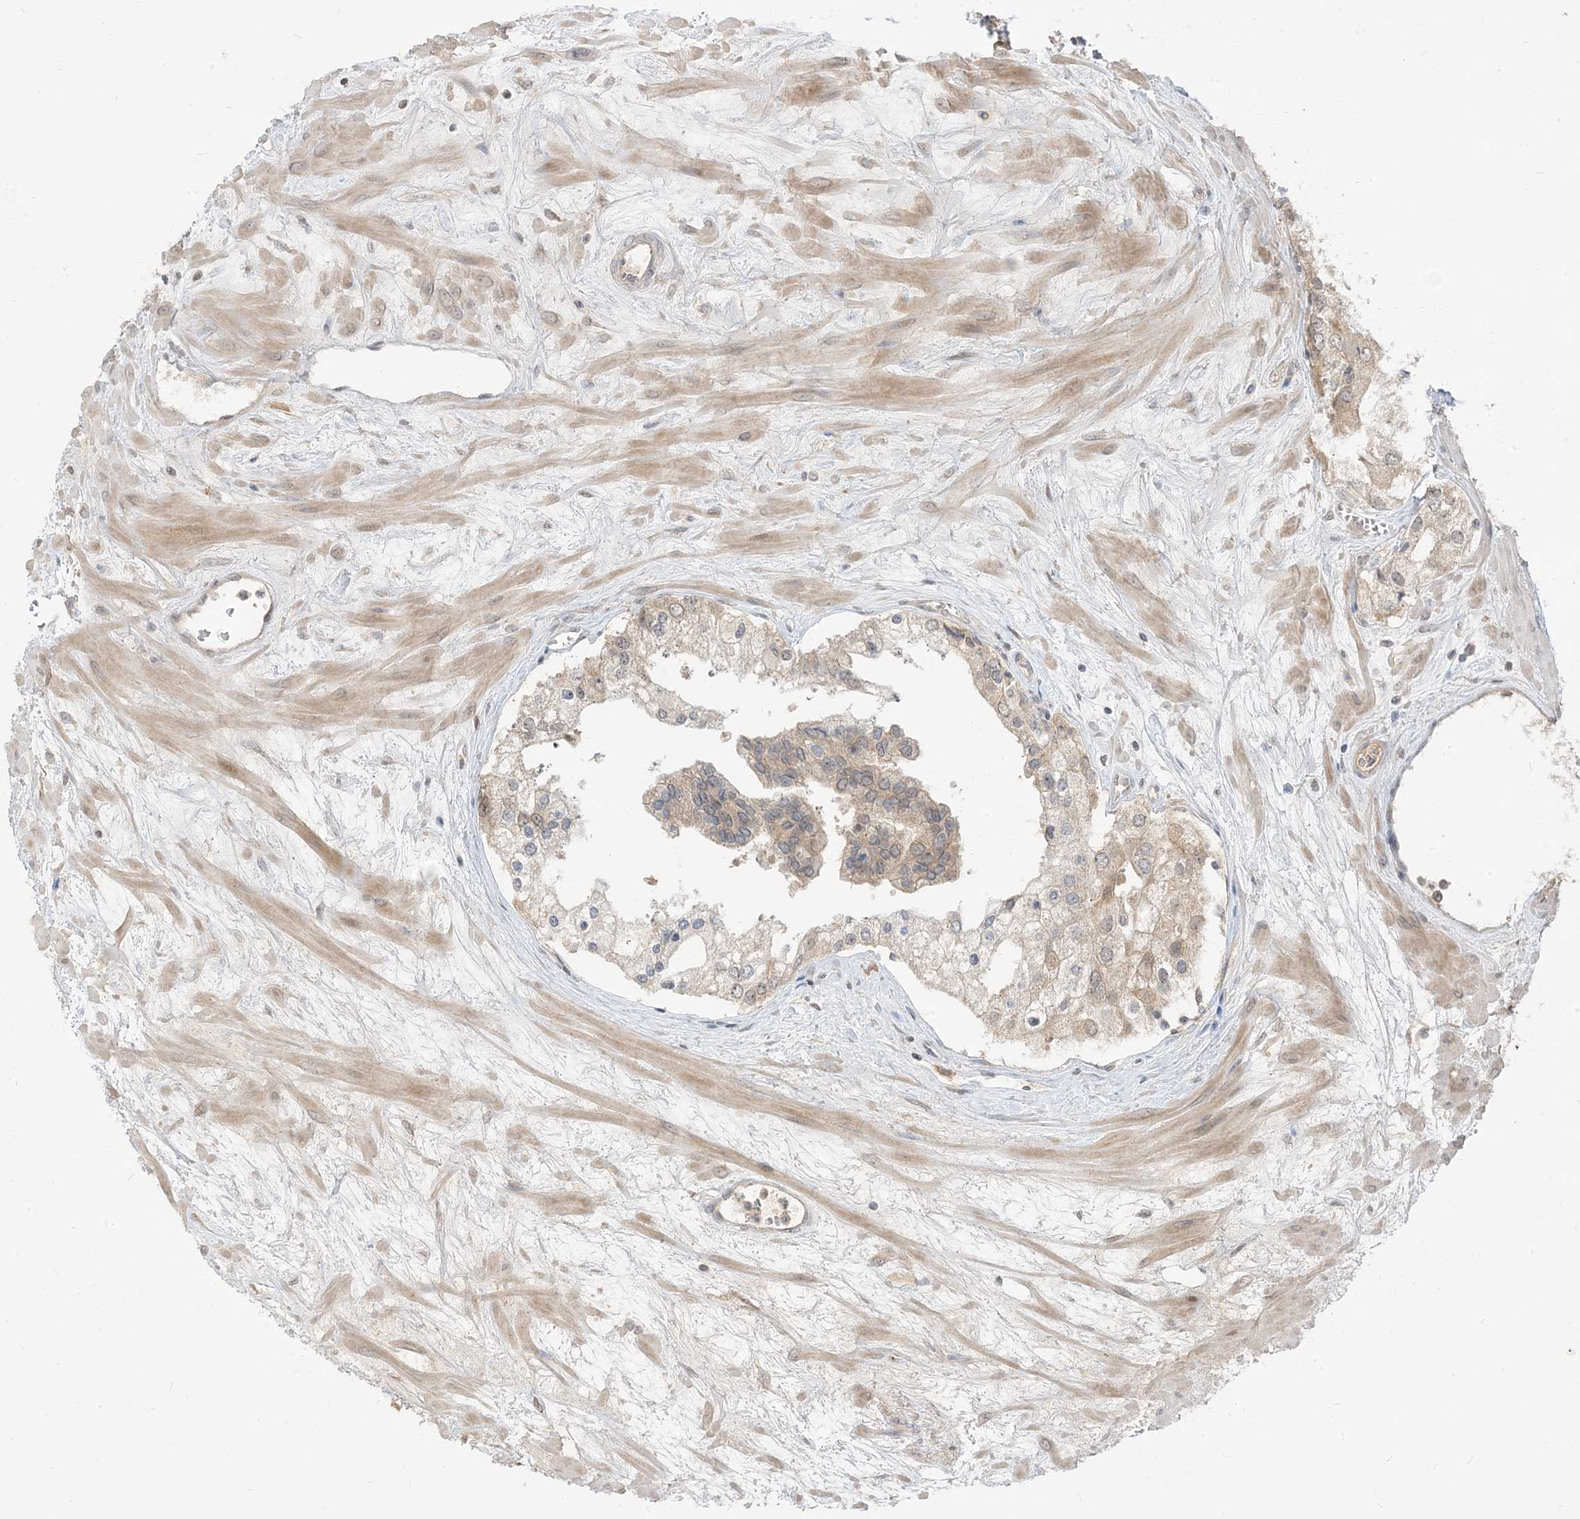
{"staining": {"intensity": "weak", "quantity": "25%-75%", "location": "cytoplasmic/membranous"}, "tissue": "prostate cancer", "cell_type": "Tumor cells", "image_type": "cancer", "snomed": [{"axis": "morphology", "description": "Adenocarcinoma, High grade"}, {"axis": "topography", "description": "Prostate"}], "caption": "The histopathology image reveals a brown stain indicating the presence of a protein in the cytoplasmic/membranous of tumor cells in prostate adenocarcinoma (high-grade).", "gene": "TBCC", "patient": {"sex": "male", "age": 66}}